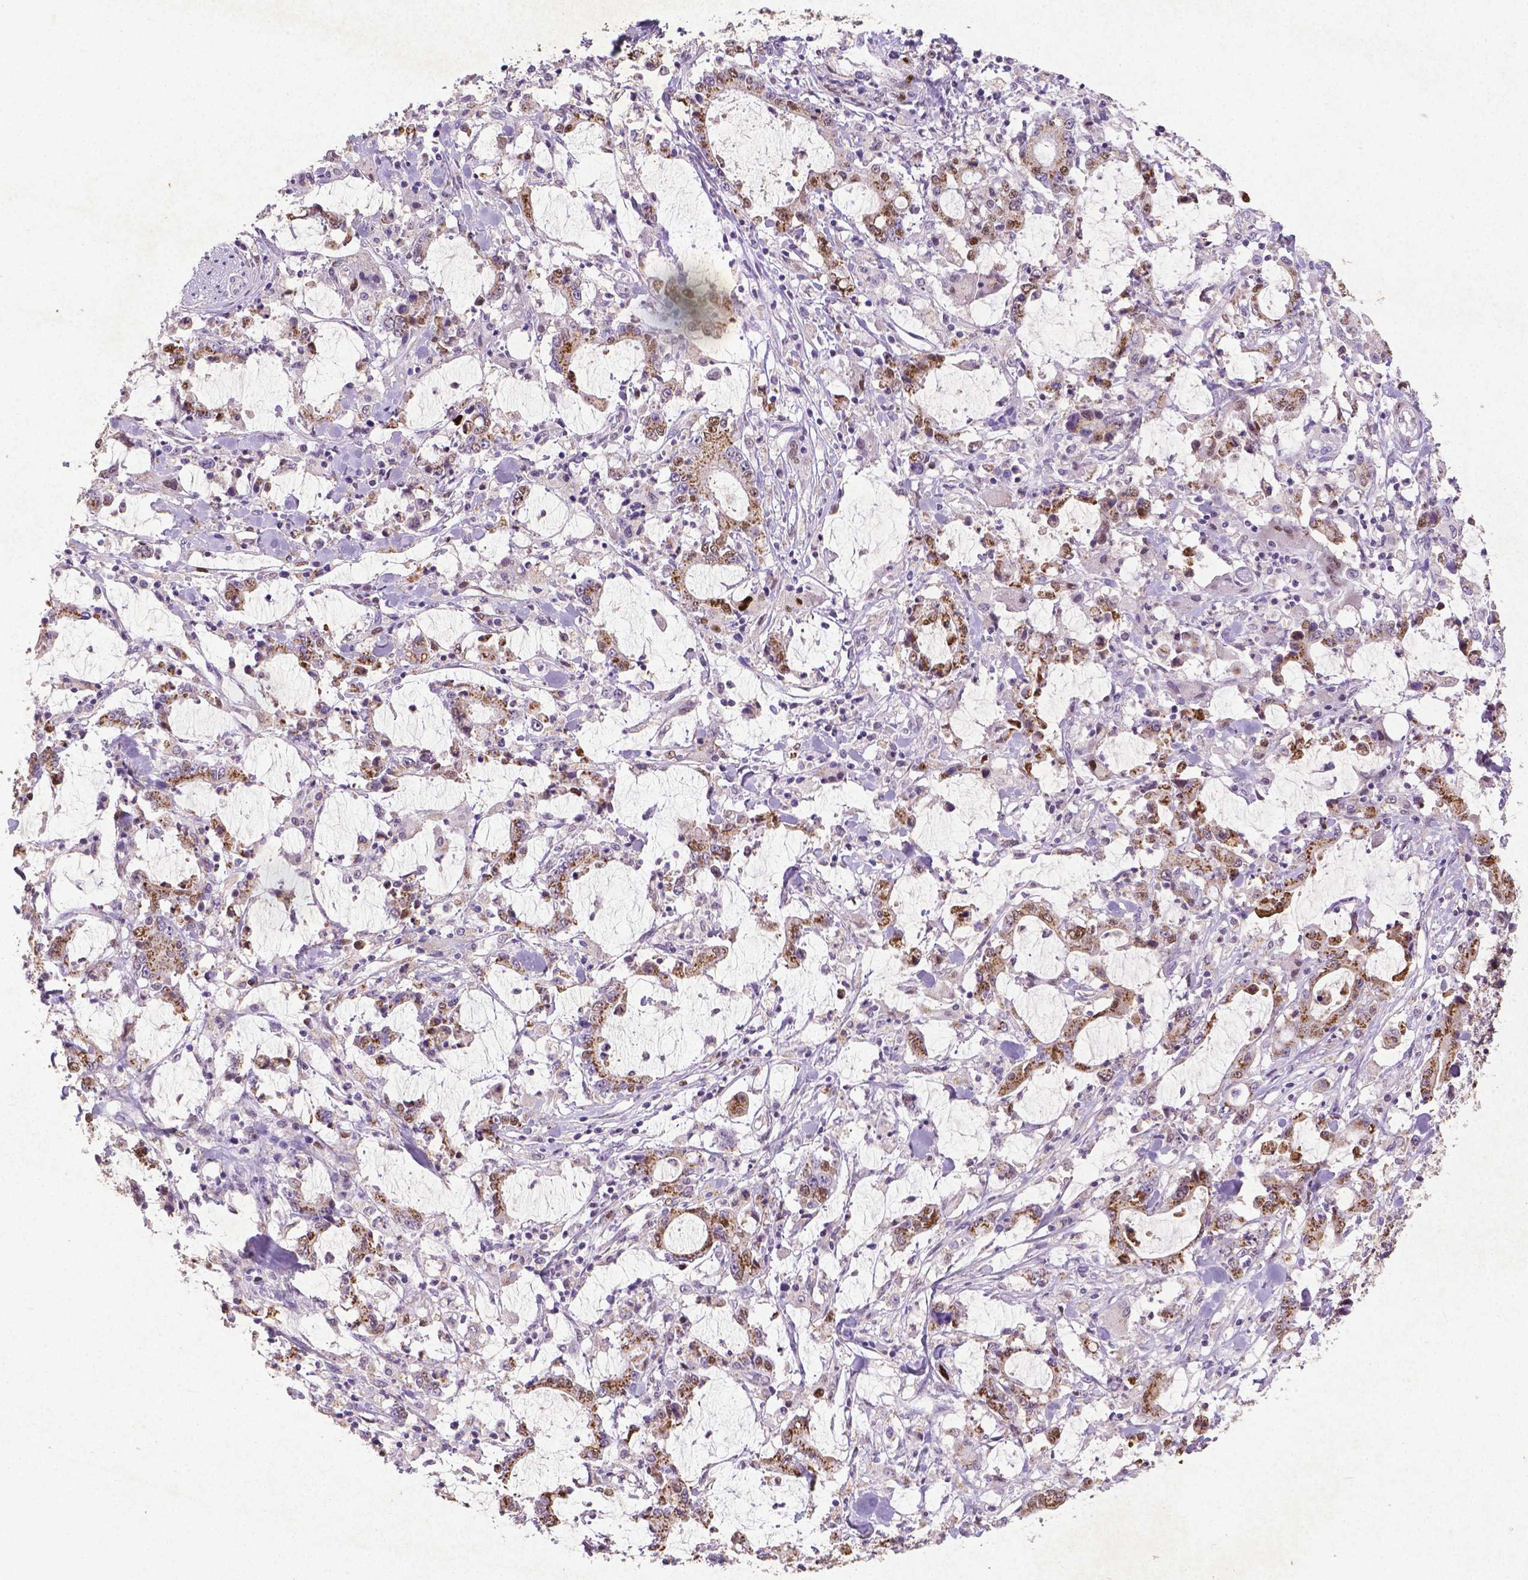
{"staining": {"intensity": "moderate", "quantity": ">75%", "location": "cytoplasmic/membranous,nuclear"}, "tissue": "stomach cancer", "cell_type": "Tumor cells", "image_type": "cancer", "snomed": [{"axis": "morphology", "description": "Adenocarcinoma, NOS"}, {"axis": "topography", "description": "Stomach, upper"}], "caption": "Adenocarcinoma (stomach) stained for a protein exhibits moderate cytoplasmic/membranous and nuclear positivity in tumor cells.", "gene": "CDKN1A", "patient": {"sex": "male", "age": 68}}